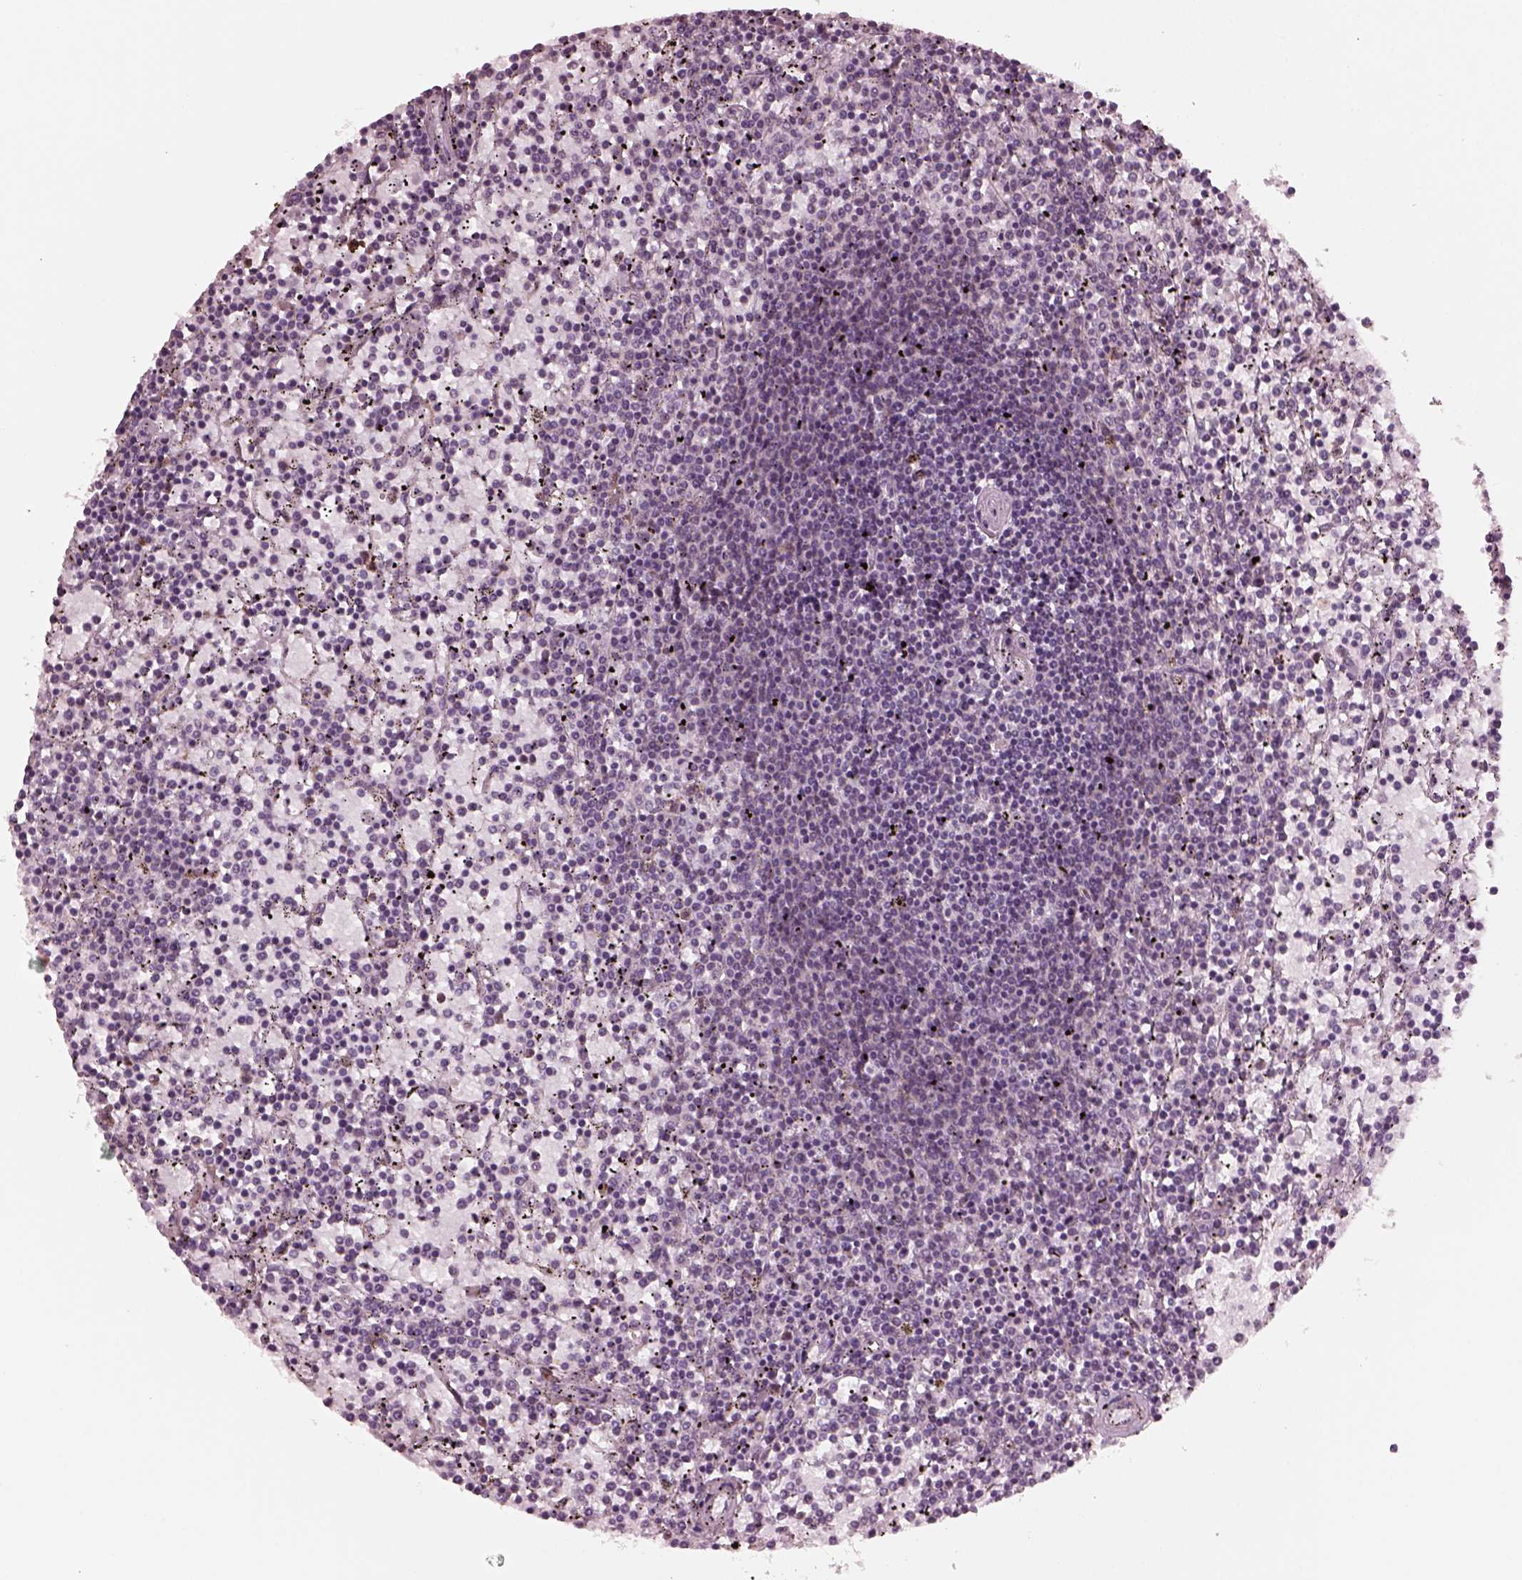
{"staining": {"intensity": "negative", "quantity": "none", "location": "none"}, "tissue": "lymphoma", "cell_type": "Tumor cells", "image_type": "cancer", "snomed": [{"axis": "morphology", "description": "Malignant lymphoma, non-Hodgkin's type, Low grade"}, {"axis": "topography", "description": "Spleen"}], "caption": "Immunohistochemical staining of human lymphoma displays no significant positivity in tumor cells. (Immunohistochemistry, brightfield microscopy, high magnification).", "gene": "SLAMF8", "patient": {"sex": "female", "age": 77}}